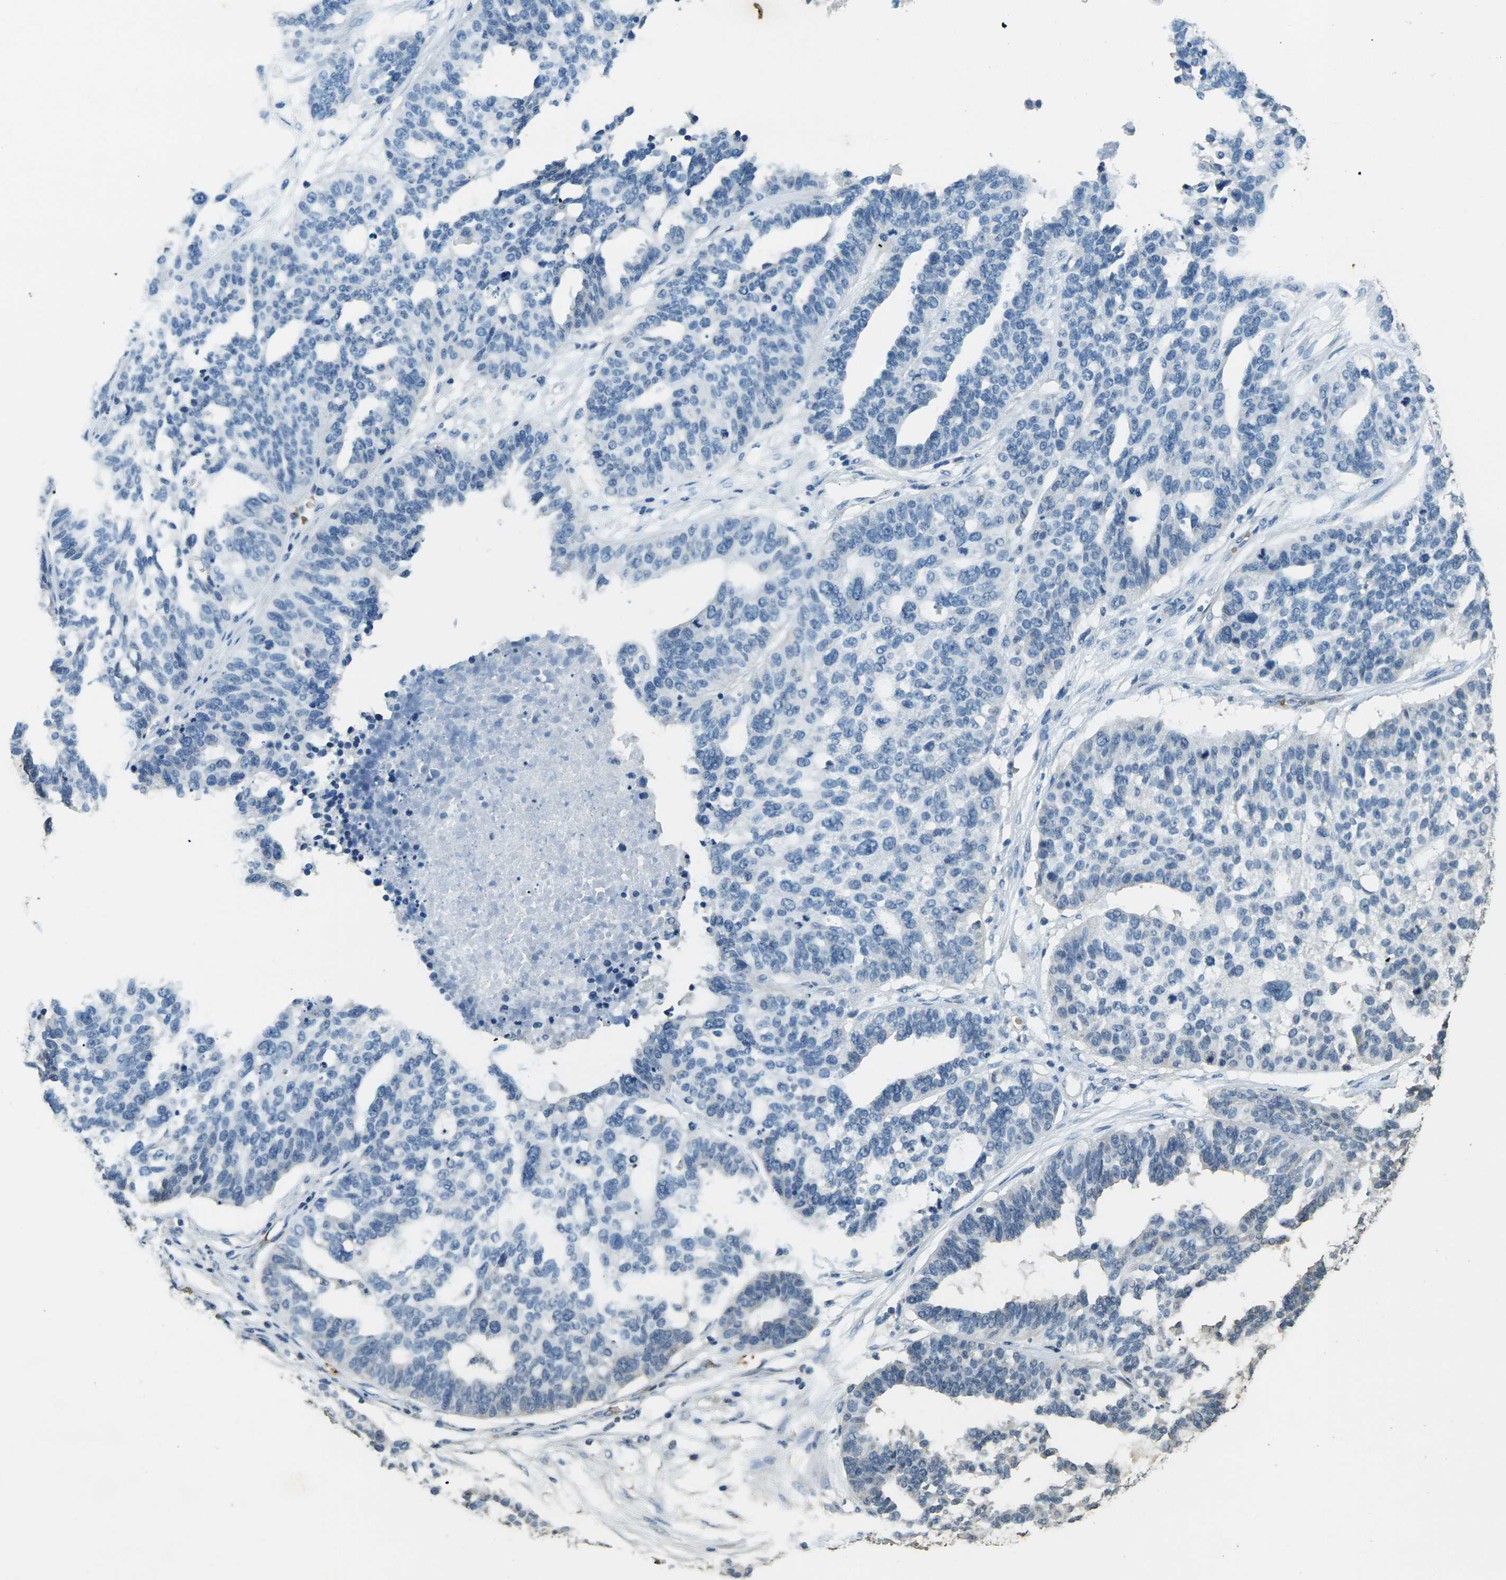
{"staining": {"intensity": "negative", "quantity": "none", "location": "none"}, "tissue": "ovarian cancer", "cell_type": "Tumor cells", "image_type": "cancer", "snomed": [{"axis": "morphology", "description": "Cystadenocarcinoma, serous, NOS"}, {"axis": "topography", "description": "Ovary"}], "caption": "High power microscopy micrograph of an immunohistochemistry (IHC) photomicrograph of ovarian cancer (serous cystadenocarcinoma), revealing no significant expression in tumor cells.", "gene": "HBB", "patient": {"sex": "female", "age": 59}}